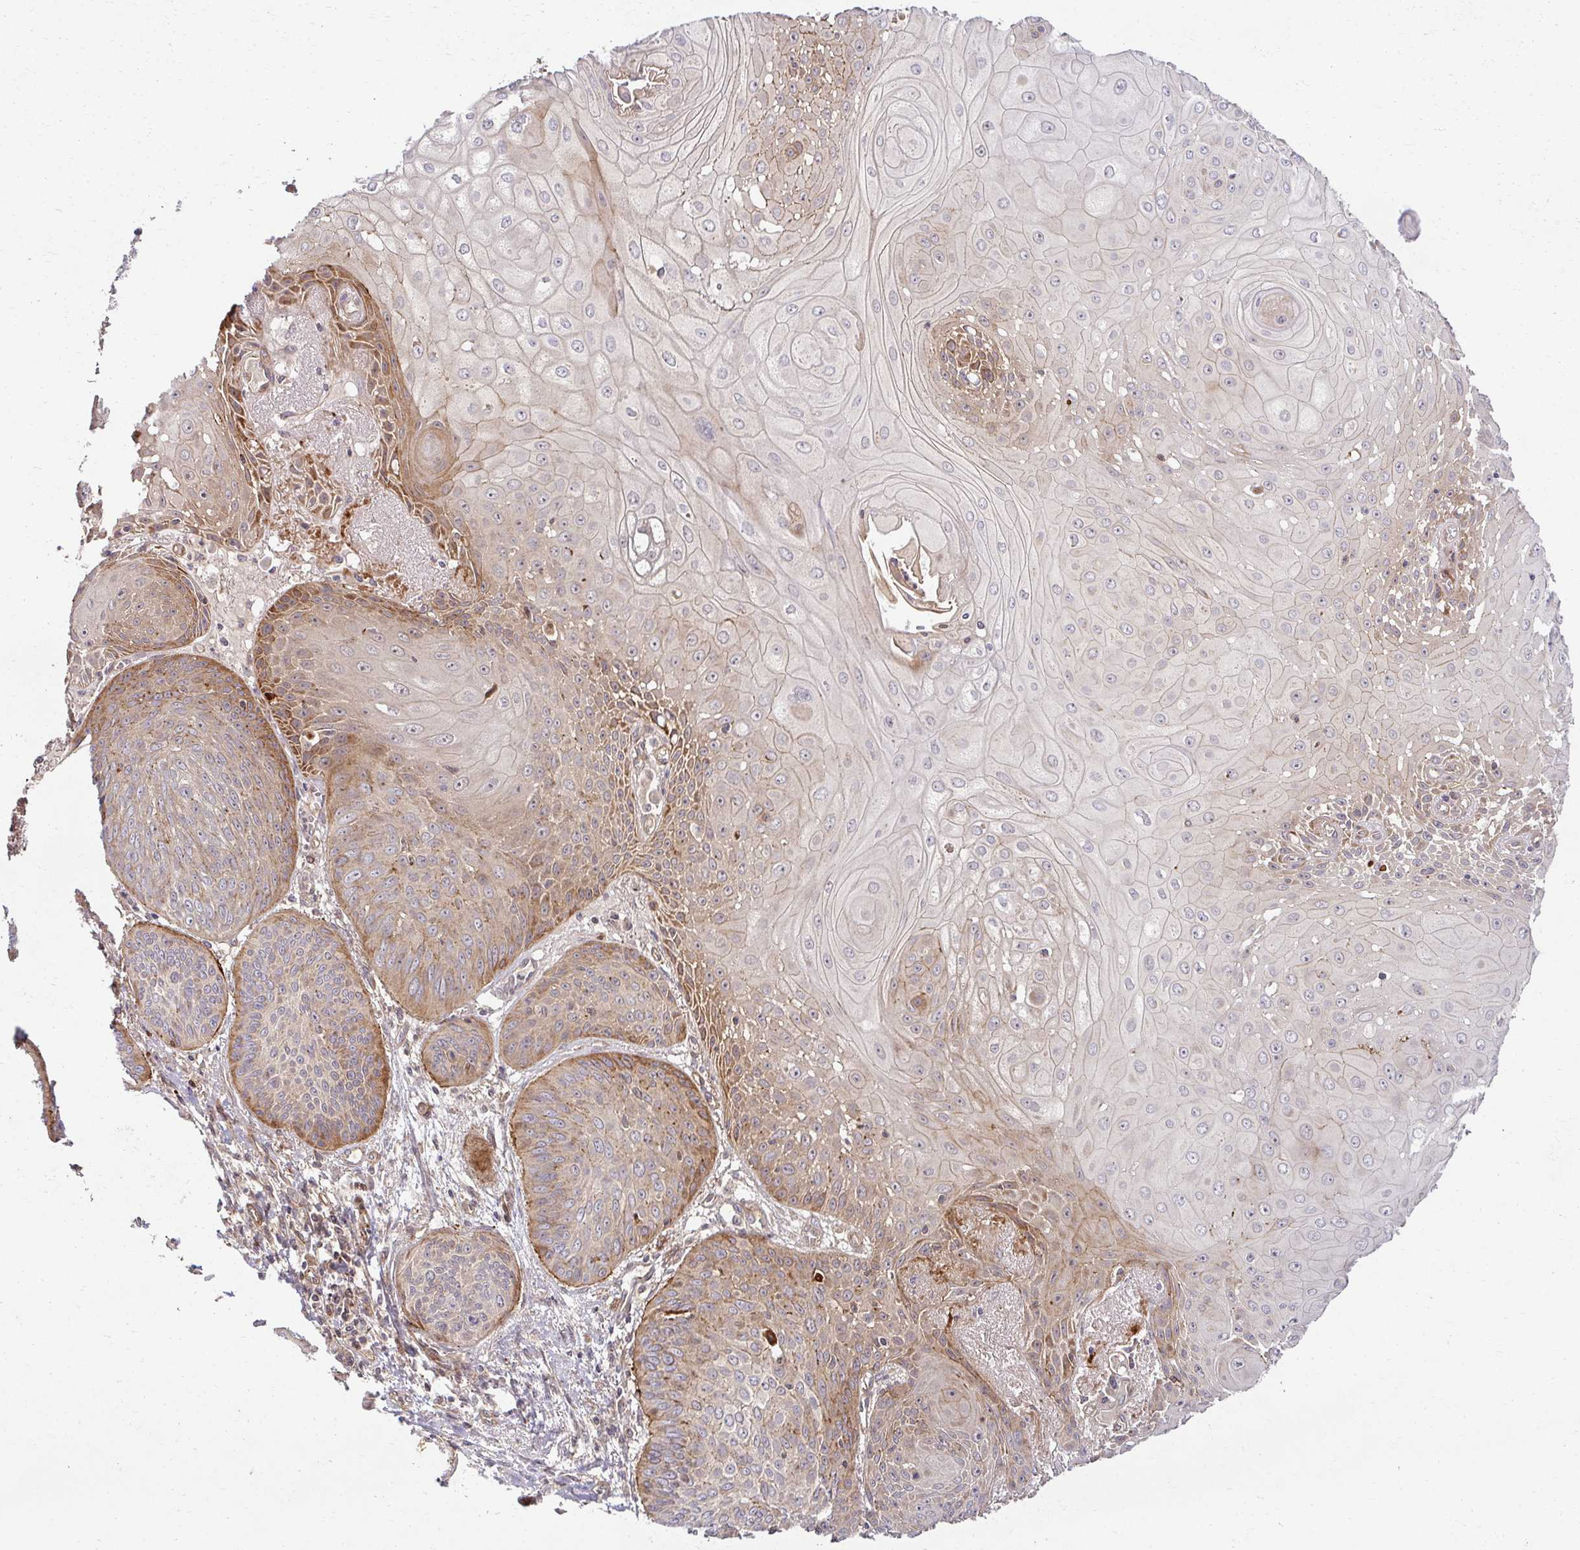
{"staining": {"intensity": "weak", "quantity": "<25%", "location": "cytoplasmic/membranous"}, "tissue": "lung cancer", "cell_type": "Tumor cells", "image_type": "cancer", "snomed": [{"axis": "morphology", "description": "Squamous cell carcinoma, NOS"}, {"axis": "topography", "description": "Lung"}], "caption": "A photomicrograph of human lung cancer is negative for staining in tumor cells.", "gene": "PSMA4", "patient": {"sex": "male", "age": 74}}